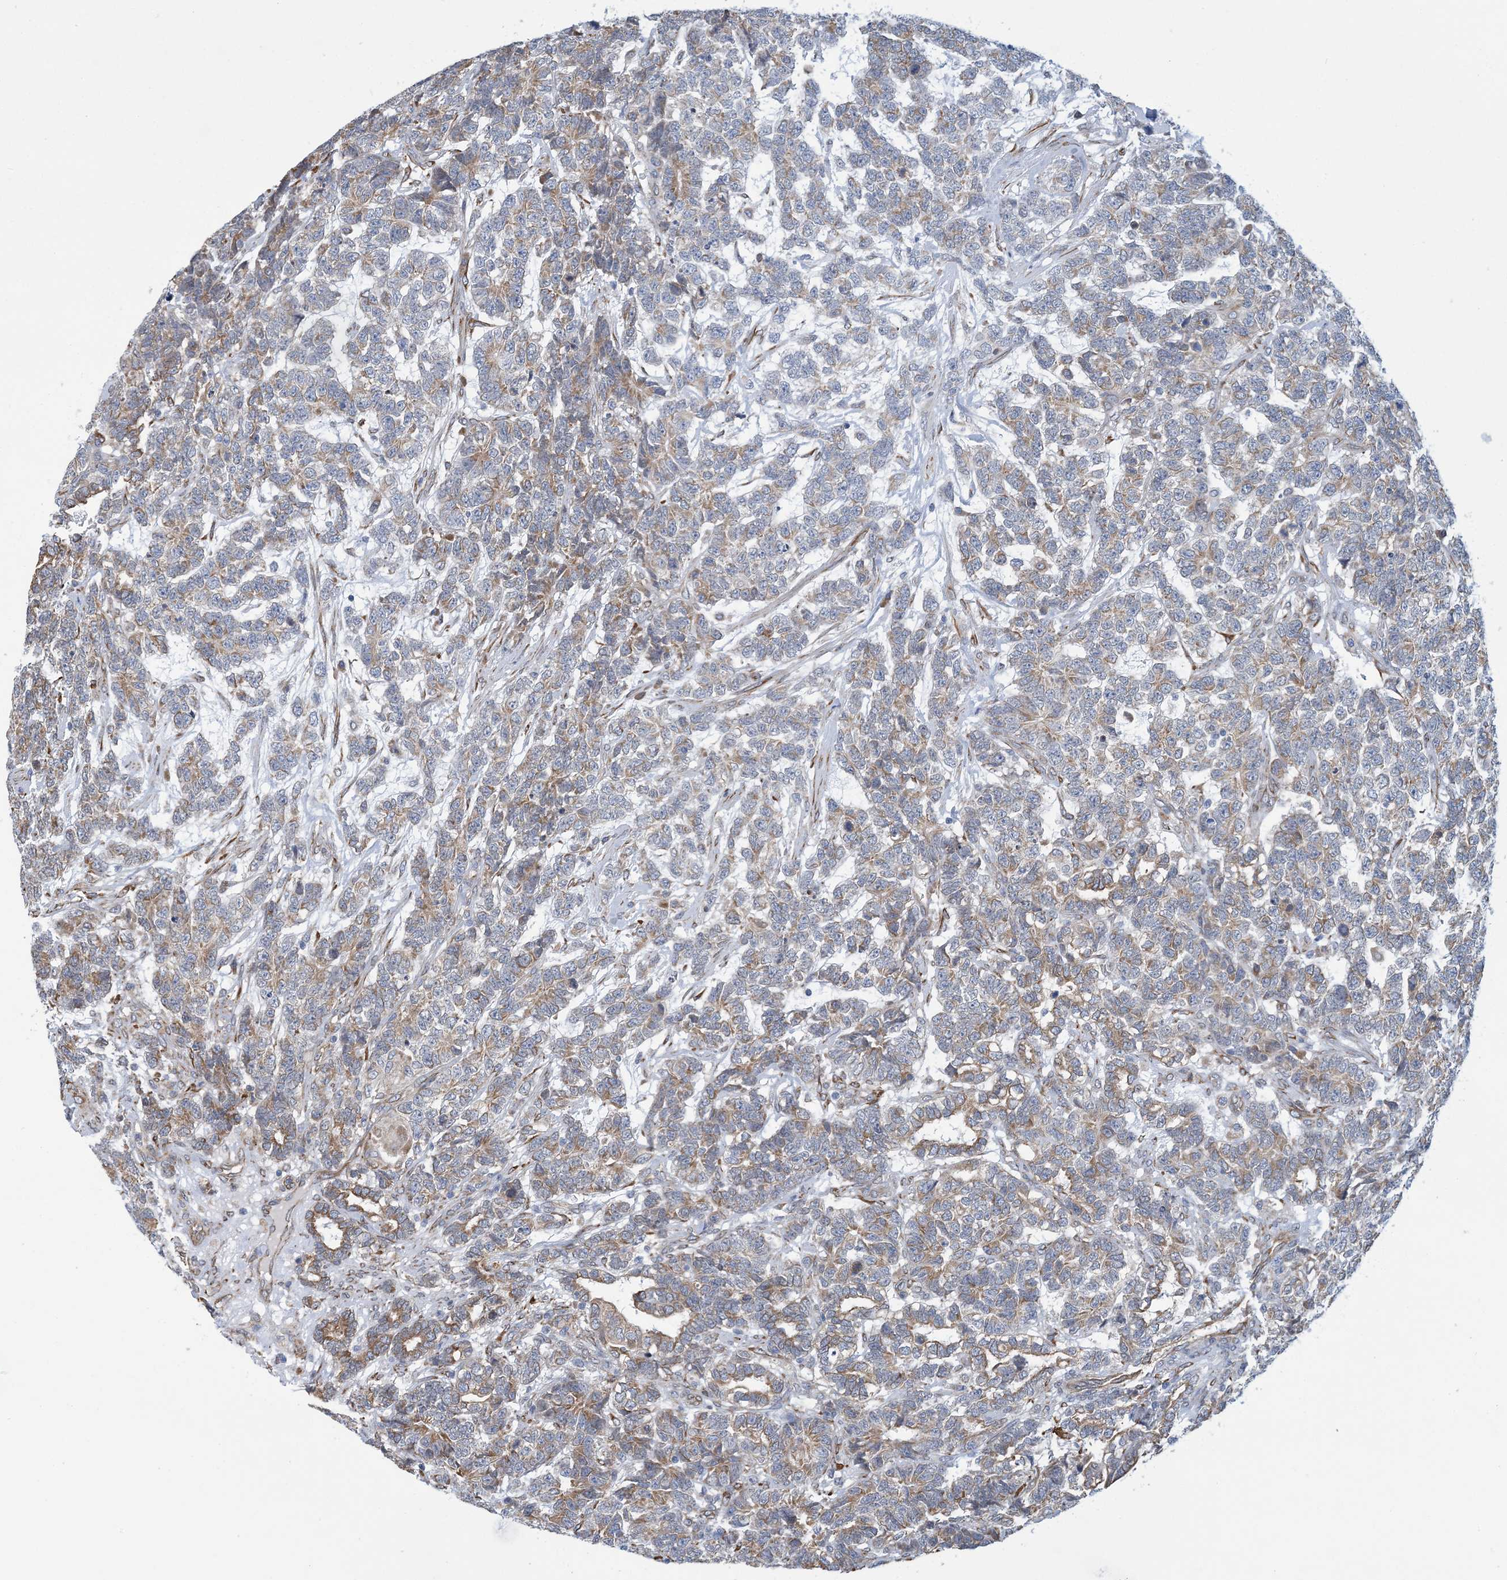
{"staining": {"intensity": "weak", "quantity": ">75%", "location": "cytoplasmic/membranous"}, "tissue": "testis cancer", "cell_type": "Tumor cells", "image_type": "cancer", "snomed": [{"axis": "morphology", "description": "Carcinoma, Embryonal, NOS"}, {"axis": "topography", "description": "Testis"}], "caption": "Immunohistochemistry (IHC) histopathology image of human testis embryonal carcinoma stained for a protein (brown), which reveals low levels of weak cytoplasmic/membranous expression in about >75% of tumor cells.", "gene": "CCDC14", "patient": {"sex": "male", "age": 26}}